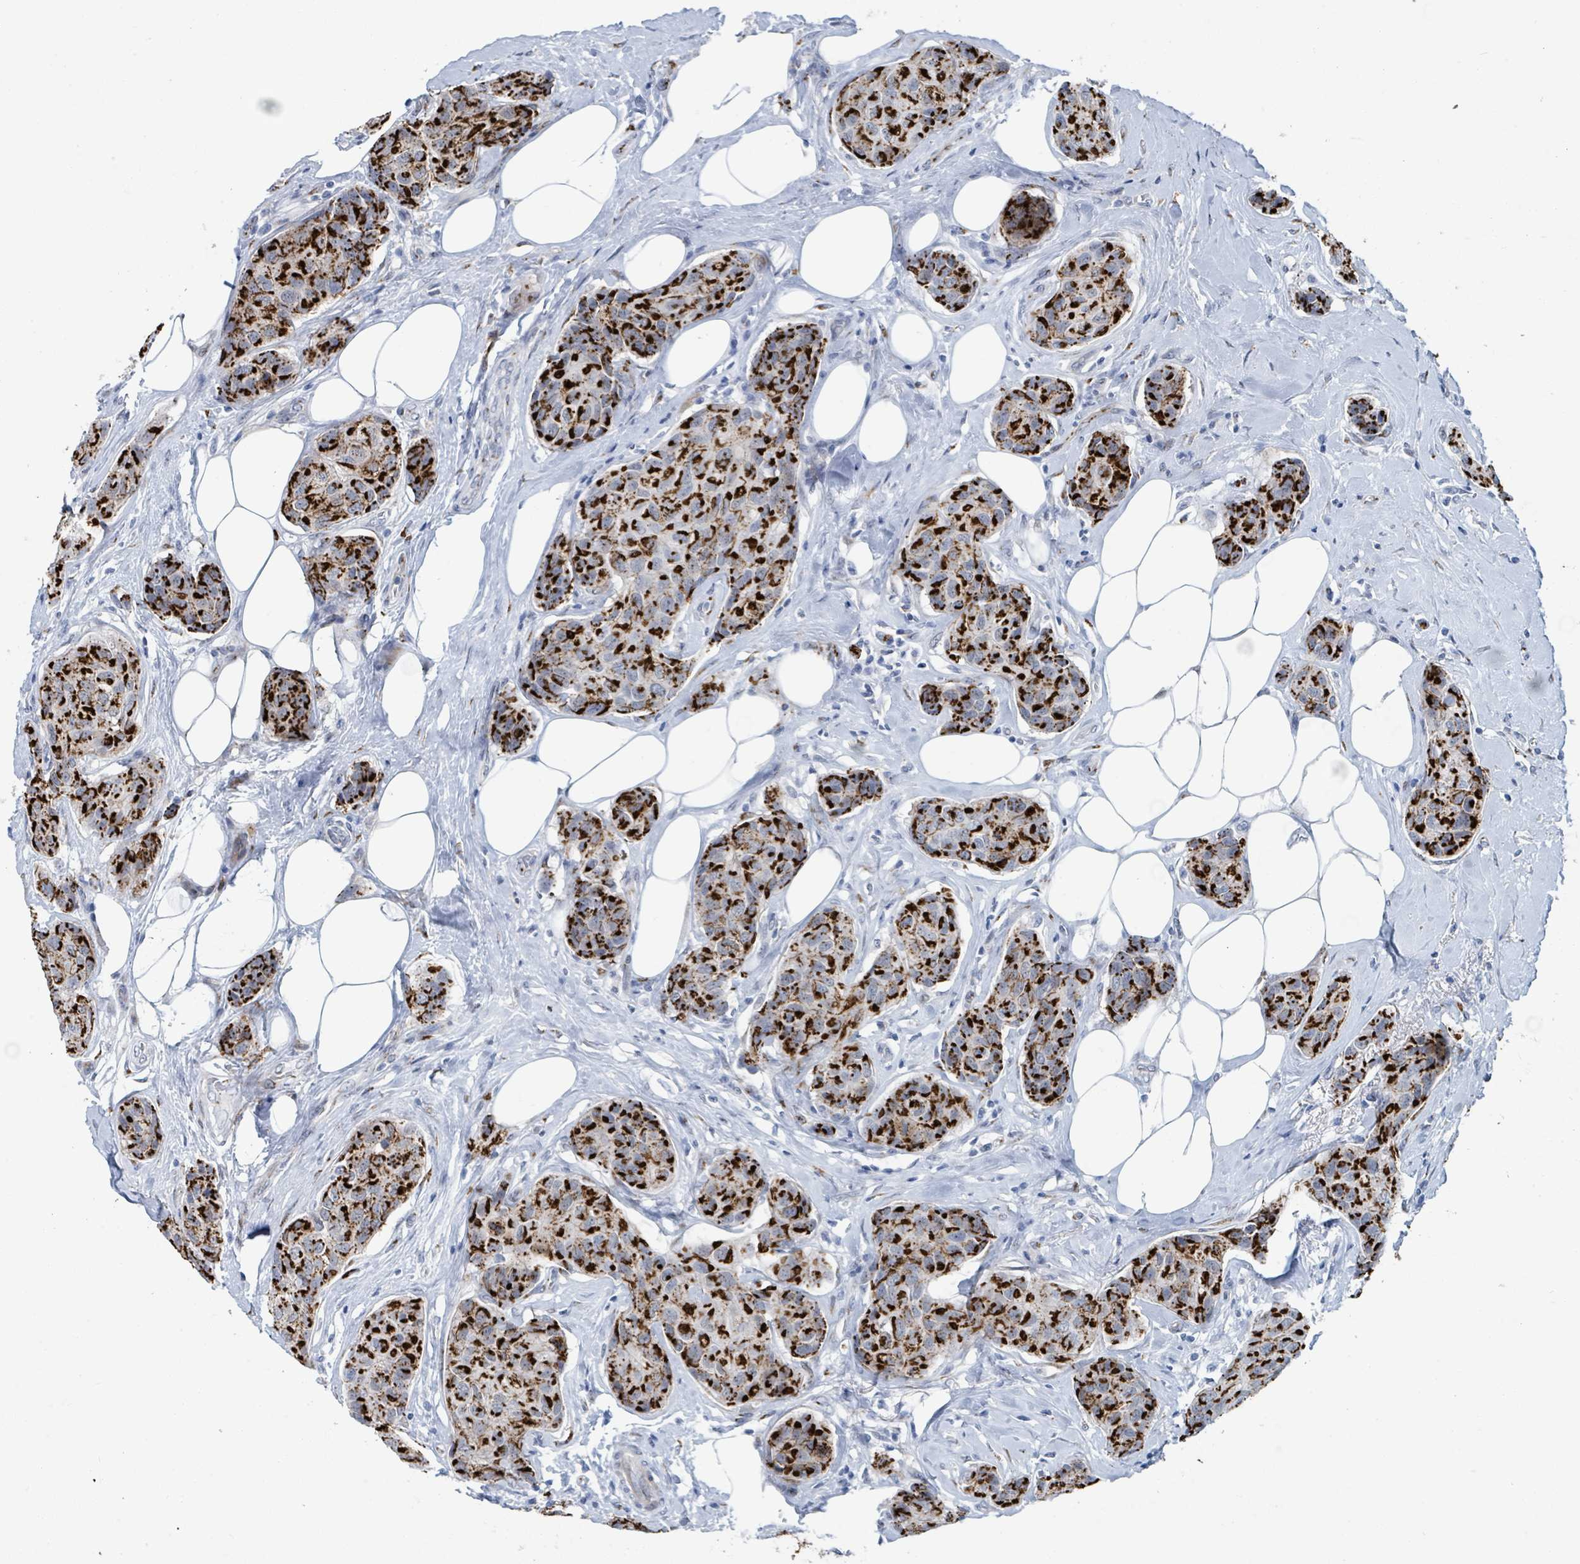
{"staining": {"intensity": "strong", "quantity": "25%-75%", "location": "cytoplasmic/membranous"}, "tissue": "breast cancer", "cell_type": "Tumor cells", "image_type": "cancer", "snomed": [{"axis": "morphology", "description": "Duct carcinoma"}, {"axis": "topography", "description": "Breast"}, {"axis": "topography", "description": "Lymph node"}], "caption": "This is an image of immunohistochemistry staining of breast intraductal carcinoma, which shows strong expression in the cytoplasmic/membranous of tumor cells.", "gene": "DCAF5", "patient": {"sex": "female", "age": 80}}